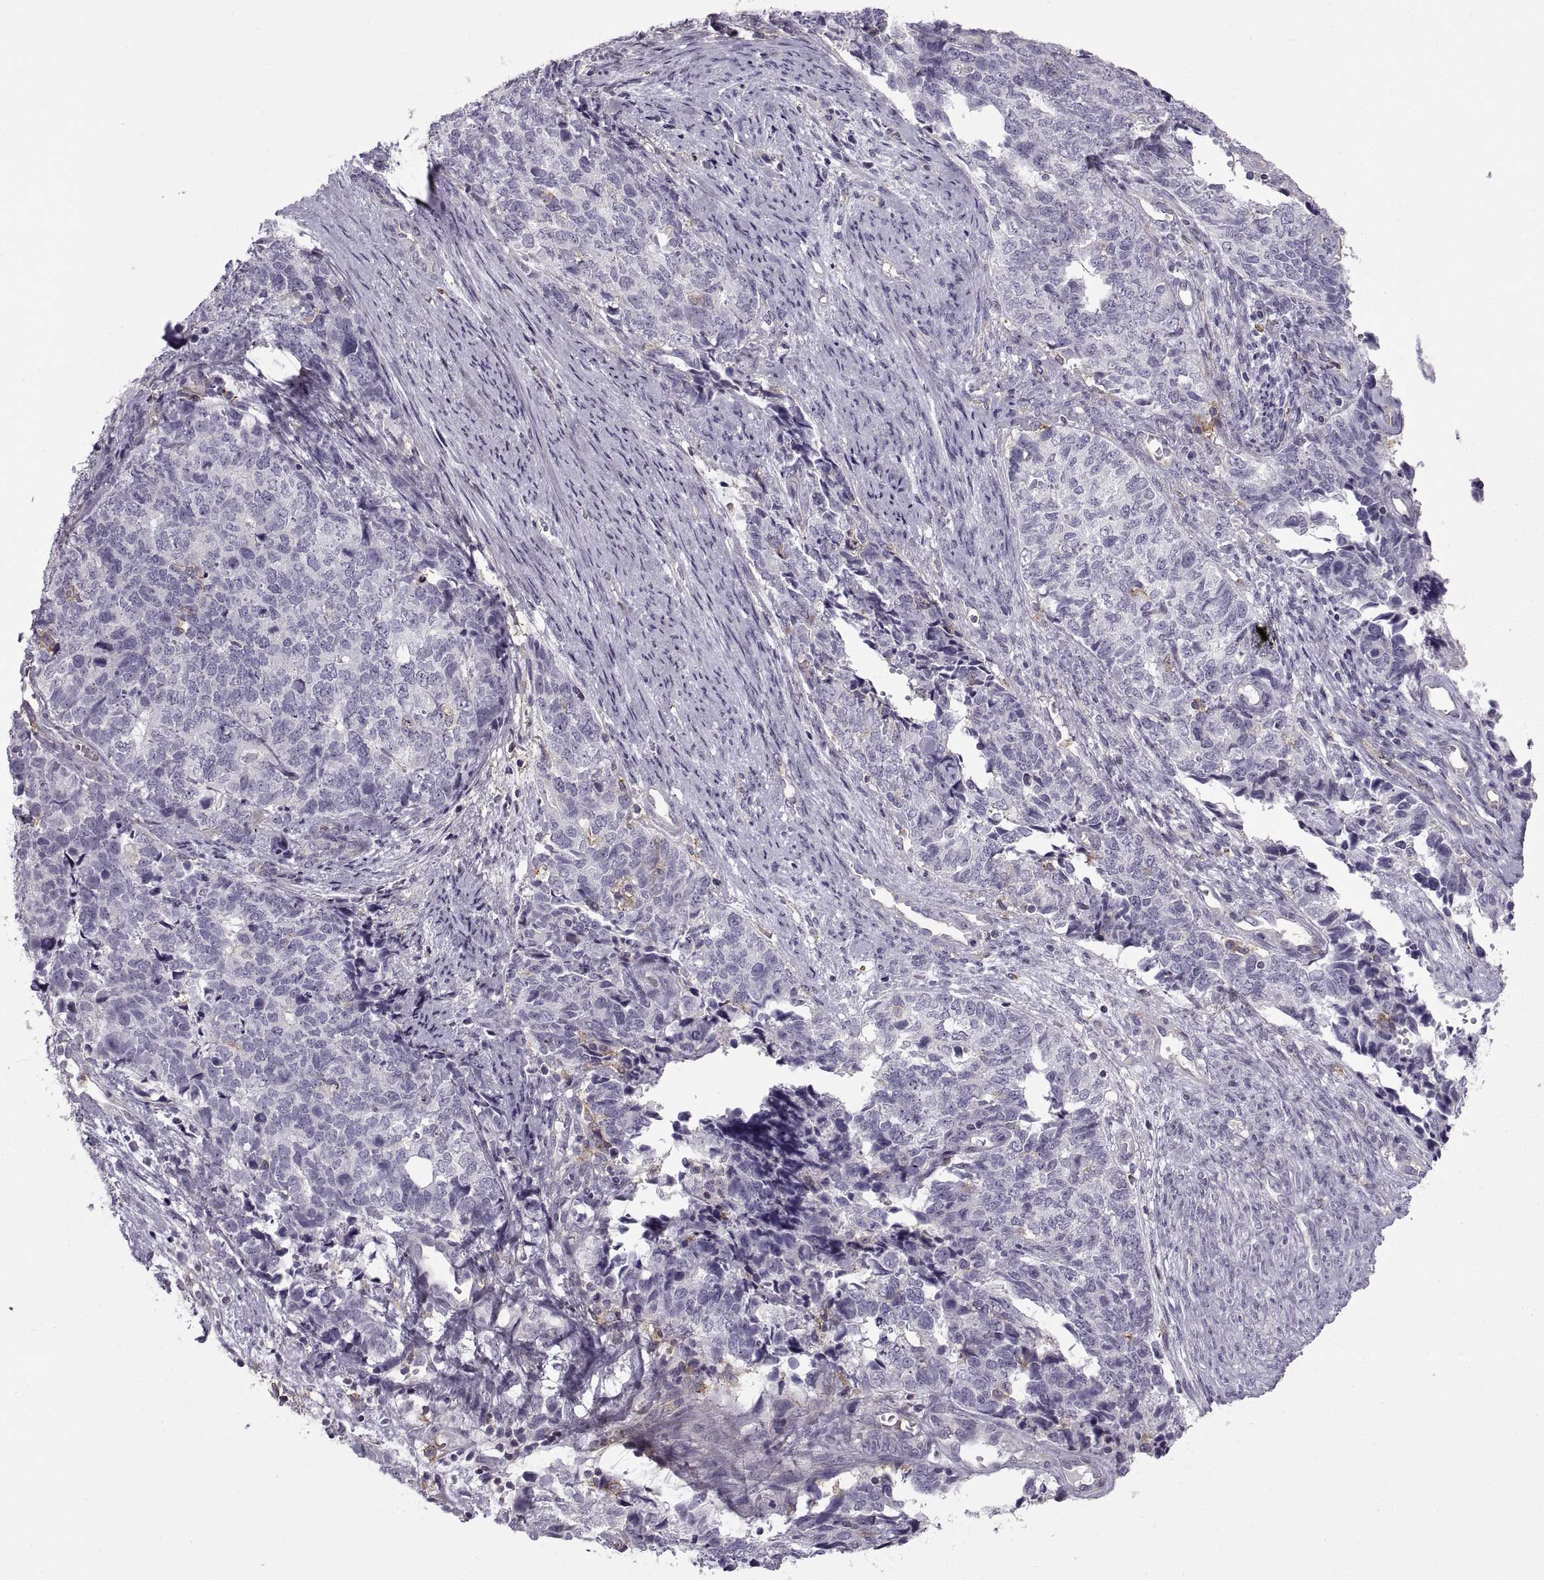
{"staining": {"intensity": "negative", "quantity": "none", "location": "none"}, "tissue": "cervical cancer", "cell_type": "Tumor cells", "image_type": "cancer", "snomed": [{"axis": "morphology", "description": "Squamous cell carcinoma, NOS"}, {"axis": "topography", "description": "Cervix"}], "caption": "A high-resolution photomicrograph shows immunohistochemistry (IHC) staining of cervical cancer (squamous cell carcinoma), which exhibits no significant positivity in tumor cells.", "gene": "RALB", "patient": {"sex": "female", "age": 63}}